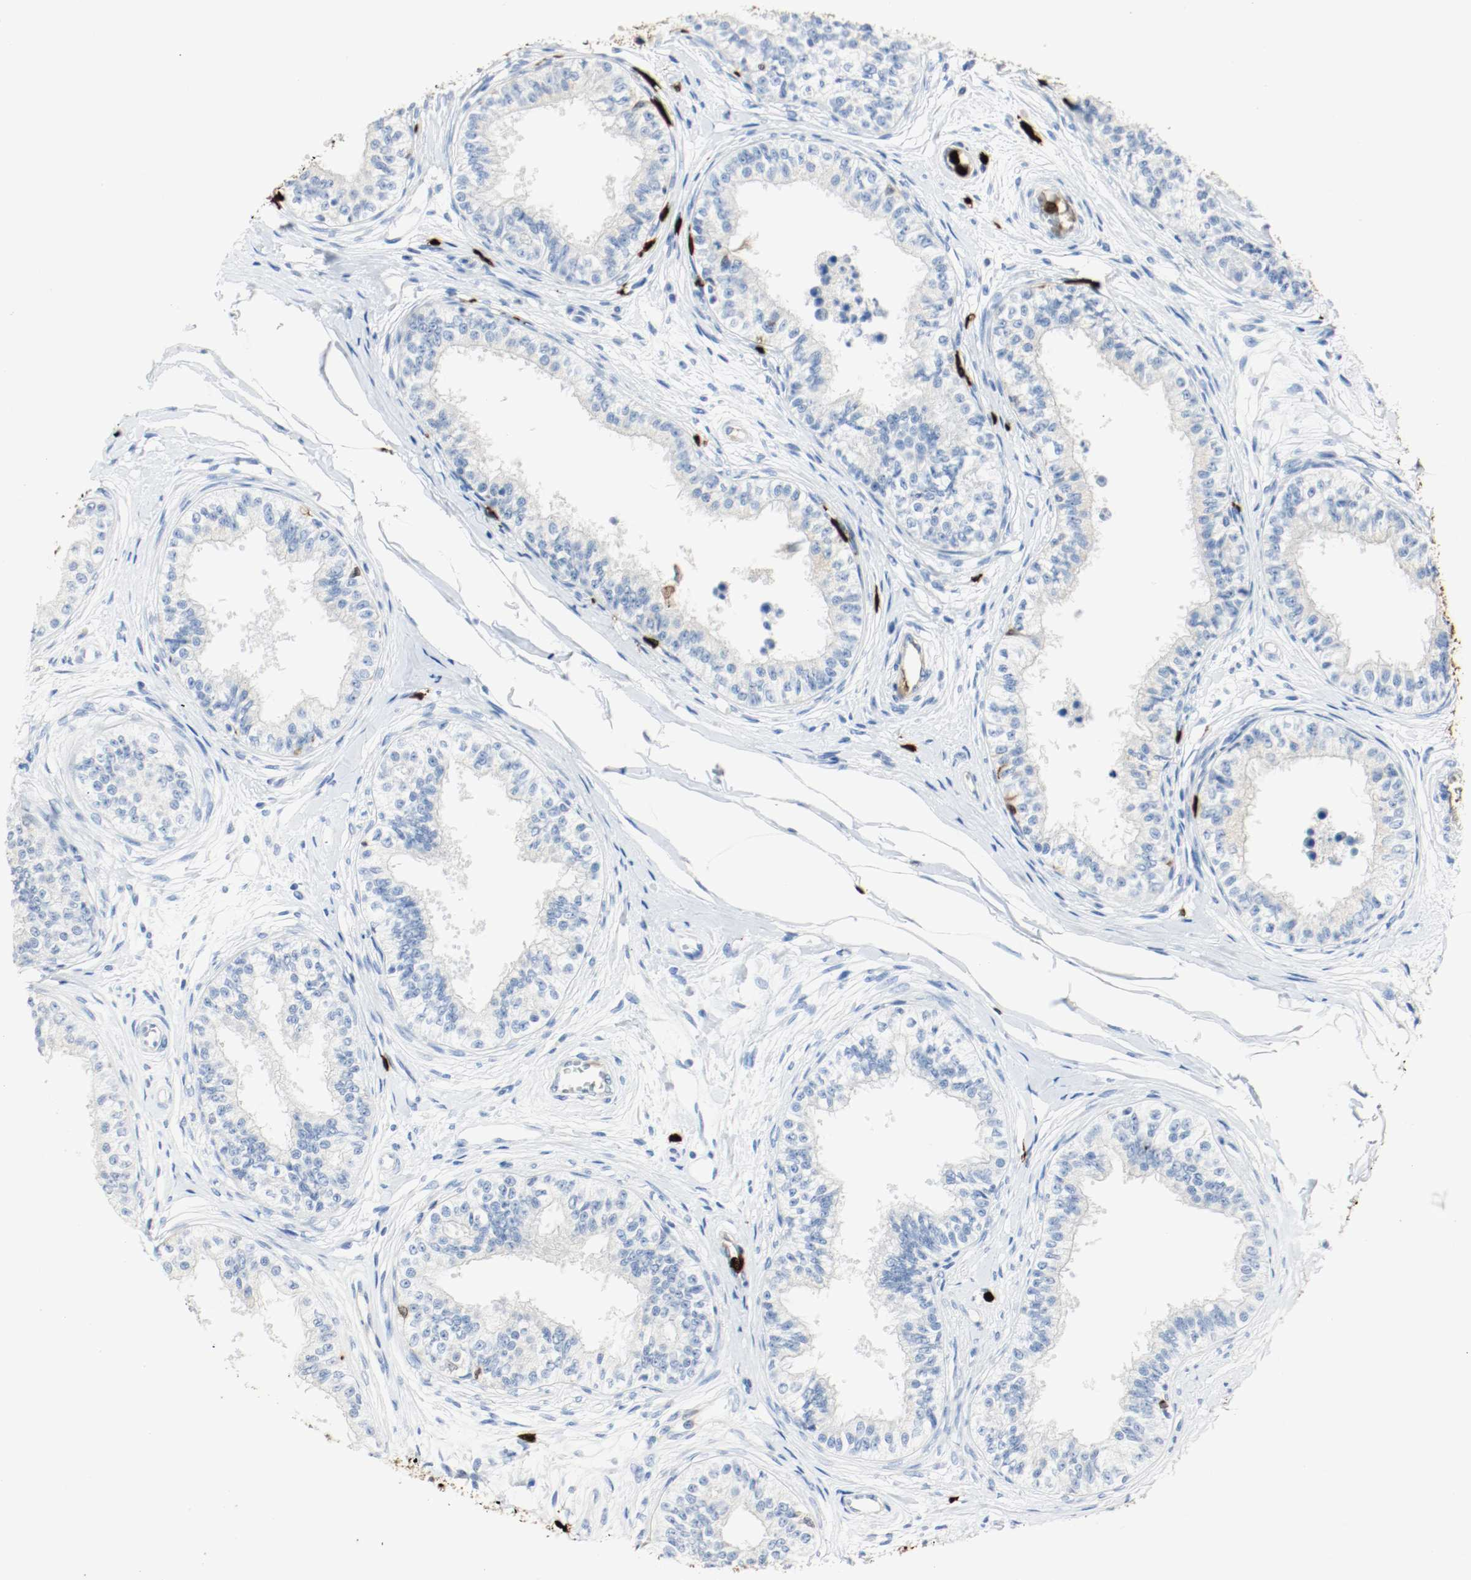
{"staining": {"intensity": "strong", "quantity": "<25%", "location": "cytoplasmic/membranous"}, "tissue": "epididymis", "cell_type": "Glandular cells", "image_type": "normal", "snomed": [{"axis": "morphology", "description": "Normal tissue, NOS"}, {"axis": "morphology", "description": "Adenocarcinoma, metastatic, NOS"}, {"axis": "topography", "description": "Testis"}, {"axis": "topography", "description": "Epididymis"}], "caption": "IHC histopathology image of unremarkable human epididymis stained for a protein (brown), which displays medium levels of strong cytoplasmic/membranous positivity in about <25% of glandular cells.", "gene": "S100A9", "patient": {"sex": "male", "age": 26}}